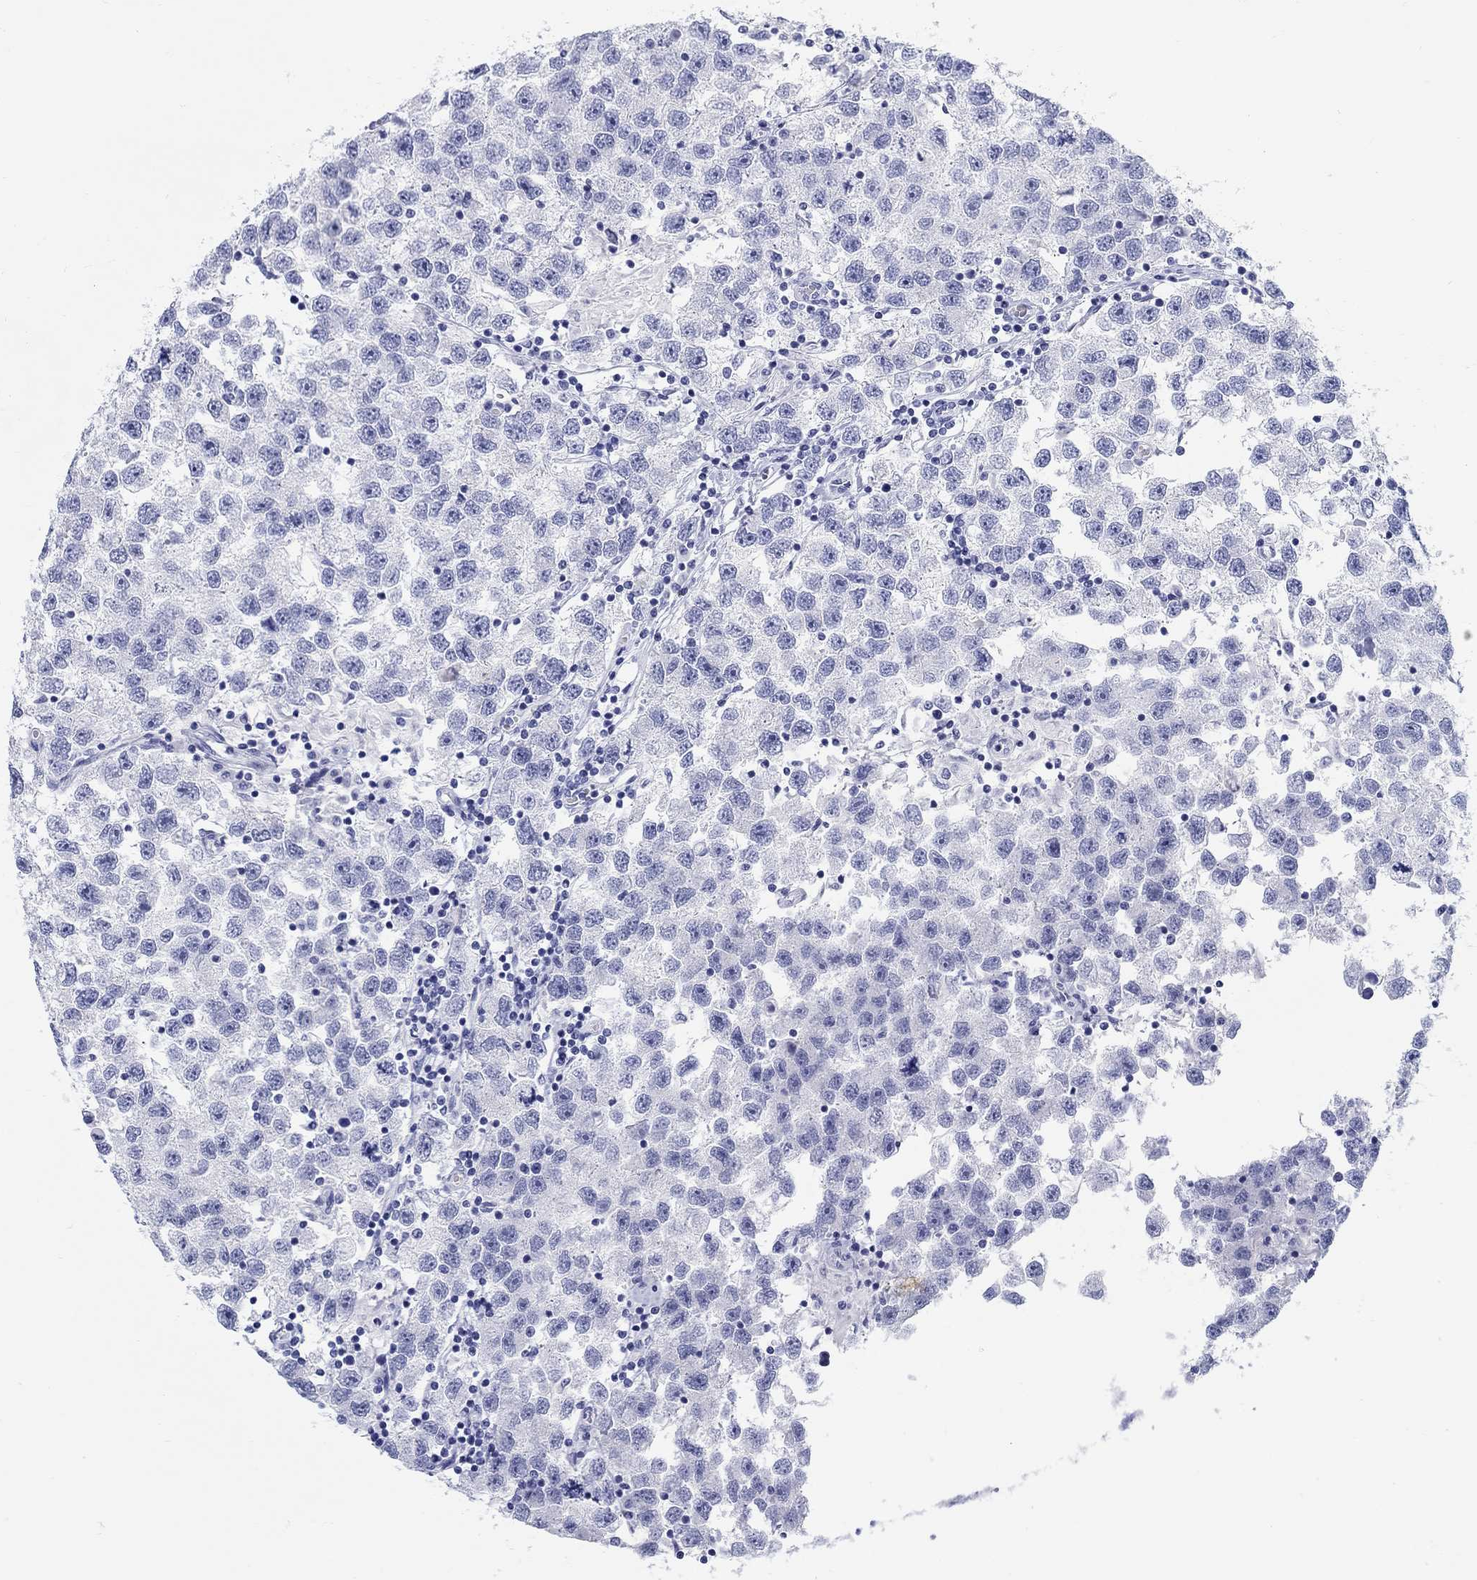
{"staining": {"intensity": "negative", "quantity": "none", "location": "none"}, "tissue": "testis cancer", "cell_type": "Tumor cells", "image_type": "cancer", "snomed": [{"axis": "morphology", "description": "Seminoma, NOS"}, {"axis": "topography", "description": "Testis"}], "caption": "Immunohistochemical staining of testis cancer exhibits no significant staining in tumor cells.", "gene": "LAMP5", "patient": {"sex": "male", "age": 26}}